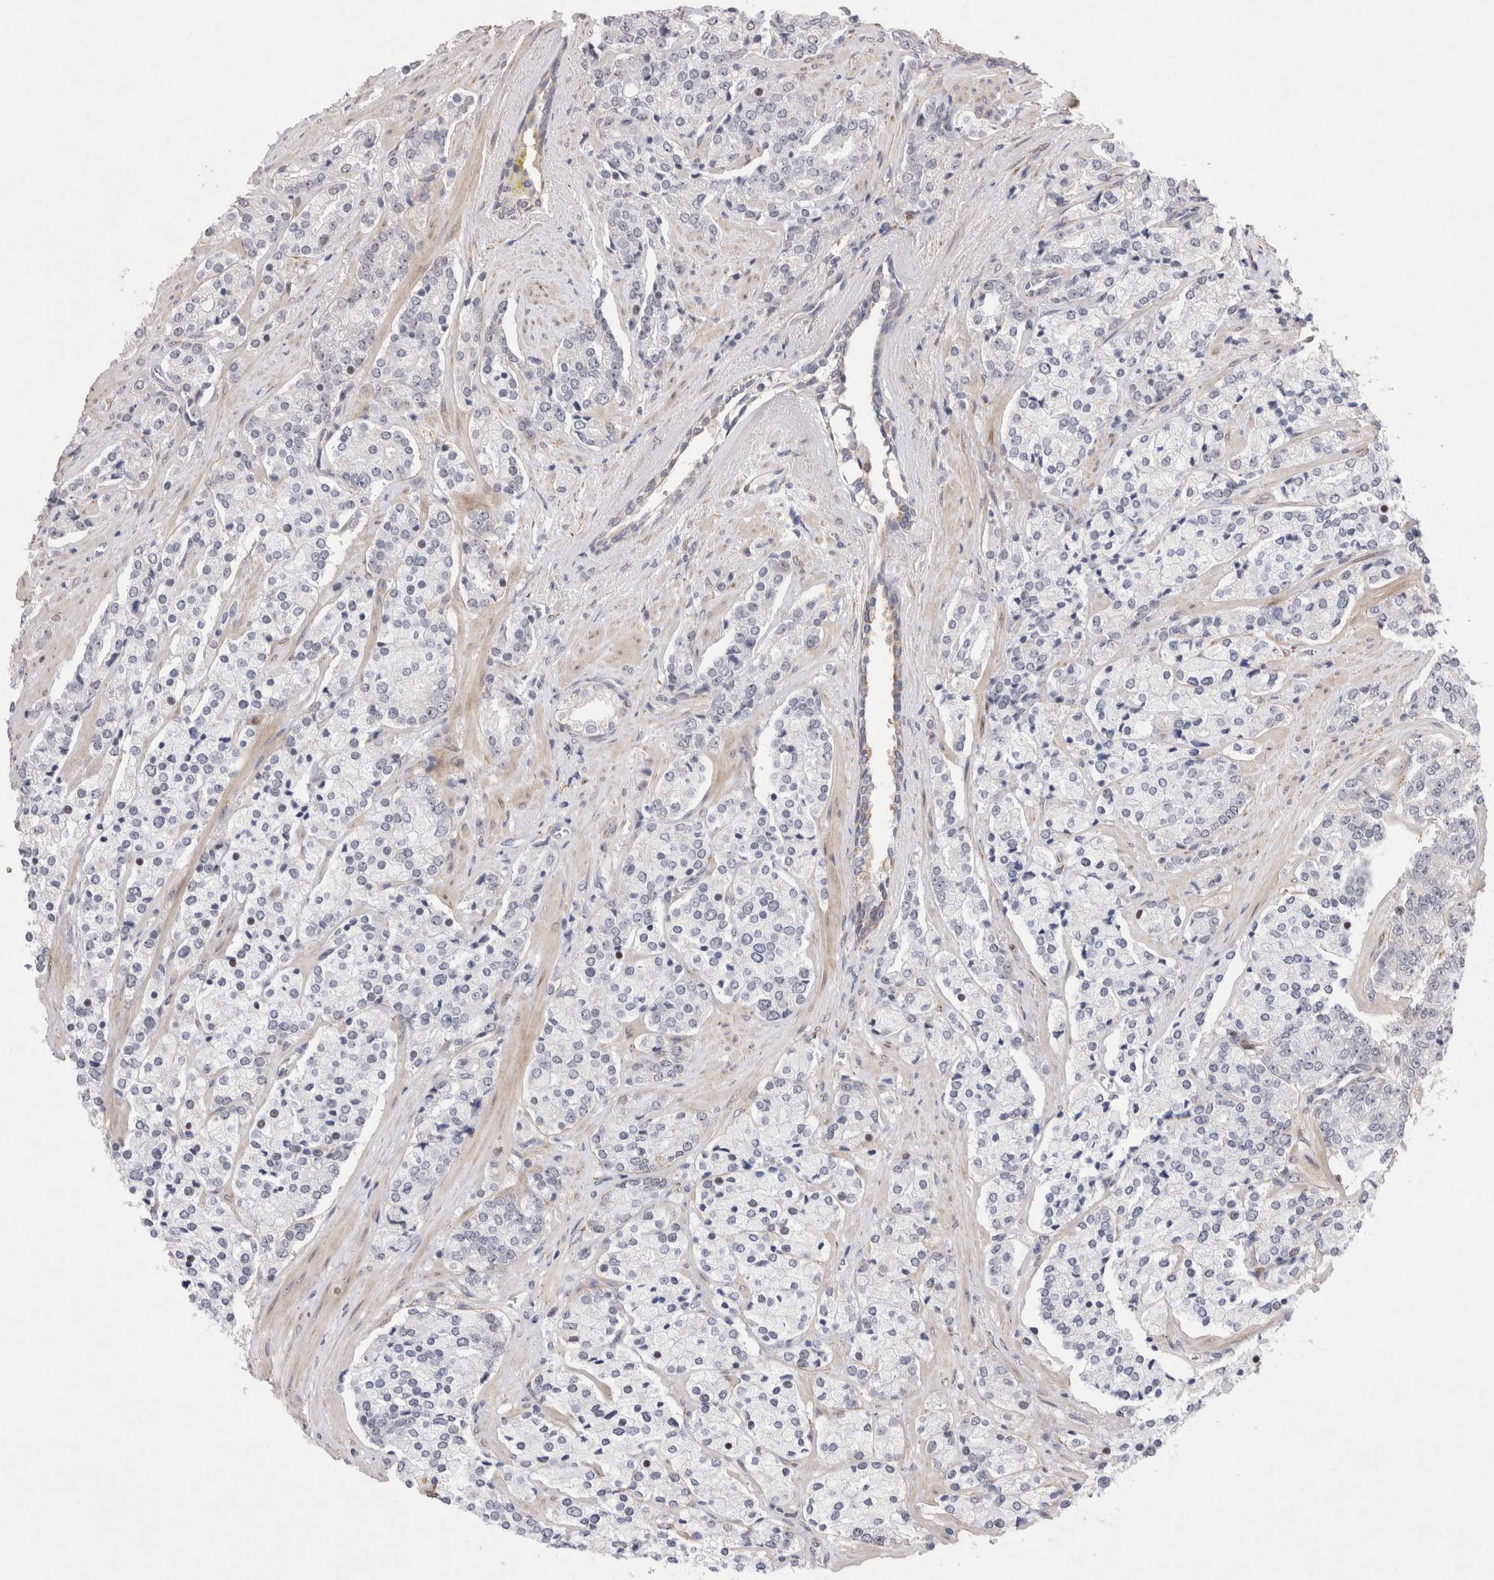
{"staining": {"intensity": "negative", "quantity": "none", "location": "none"}, "tissue": "prostate cancer", "cell_type": "Tumor cells", "image_type": "cancer", "snomed": [{"axis": "morphology", "description": "Adenocarcinoma, High grade"}, {"axis": "topography", "description": "Prostate"}], "caption": "Tumor cells are negative for brown protein staining in adenocarcinoma (high-grade) (prostate).", "gene": "GIMAP6", "patient": {"sex": "male", "age": 71}}